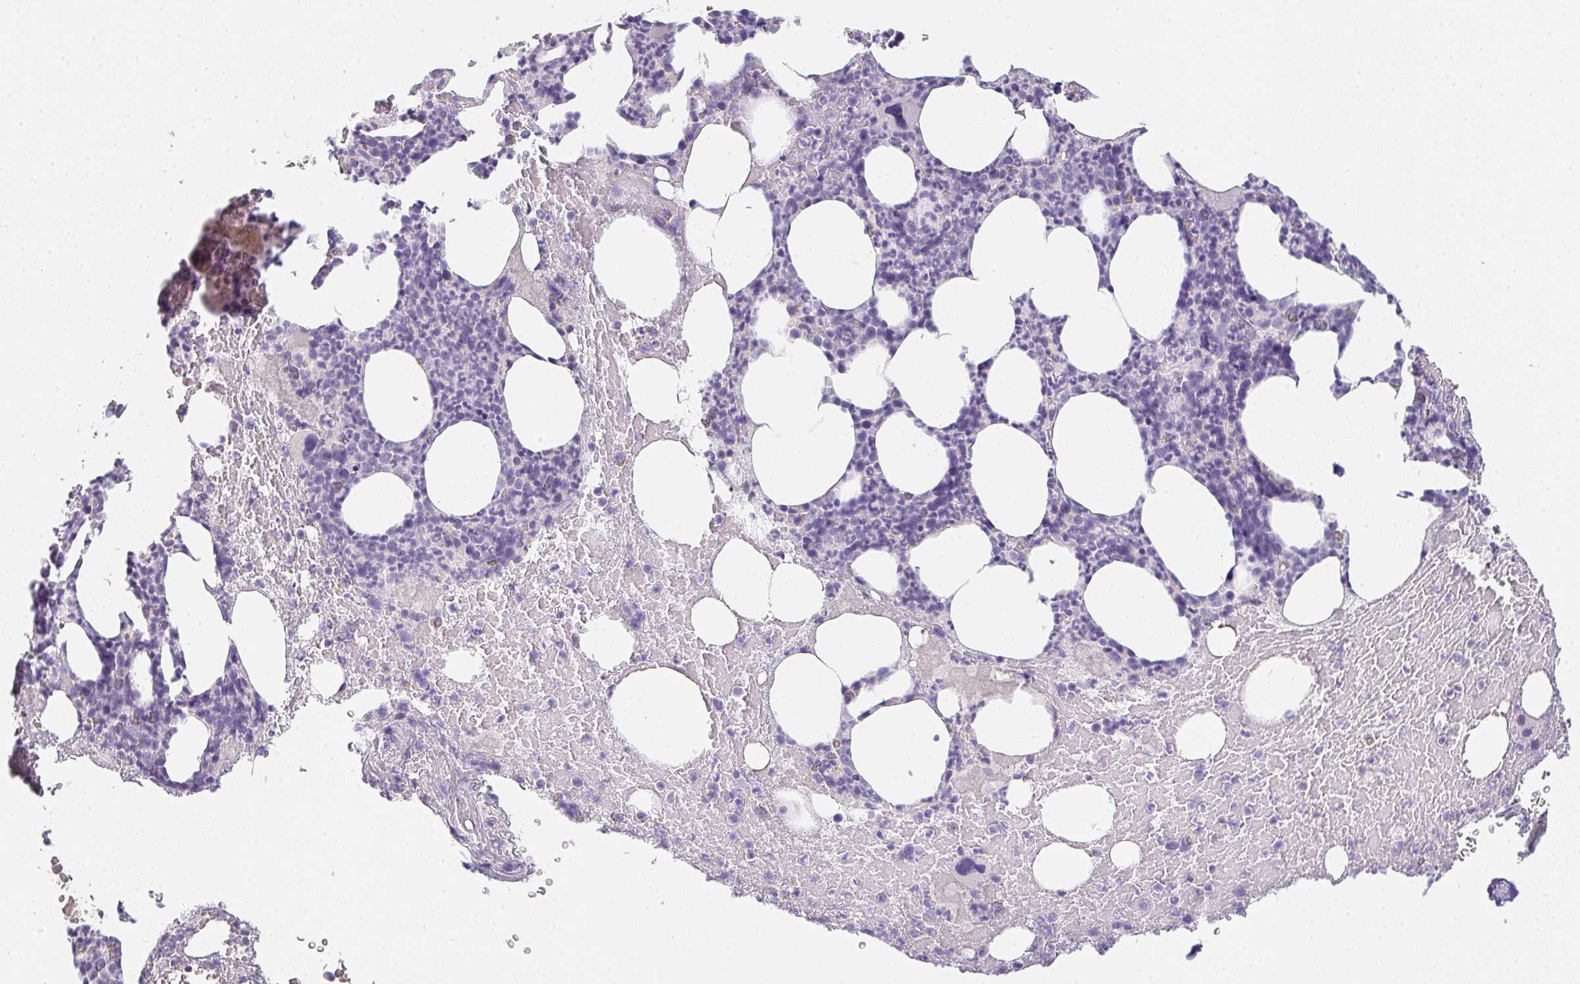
{"staining": {"intensity": "negative", "quantity": "none", "location": "none"}, "tissue": "bone marrow", "cell_type": "Hematopoietic cells", "image_type": "normal", "snomed": [{"axis": "morphology", "description": "Normal tissue, NOS"}, {"axis": "topography", "description": "Bone marrow"}], "caption": "DAB immunohistochemical staining of normal human bone marrow shows no significant staining in hematopoietic cells. Nuclei are stained in blue.", "gene": "C1QTNF8", "patient": {"sex": "female", "age": 59}}